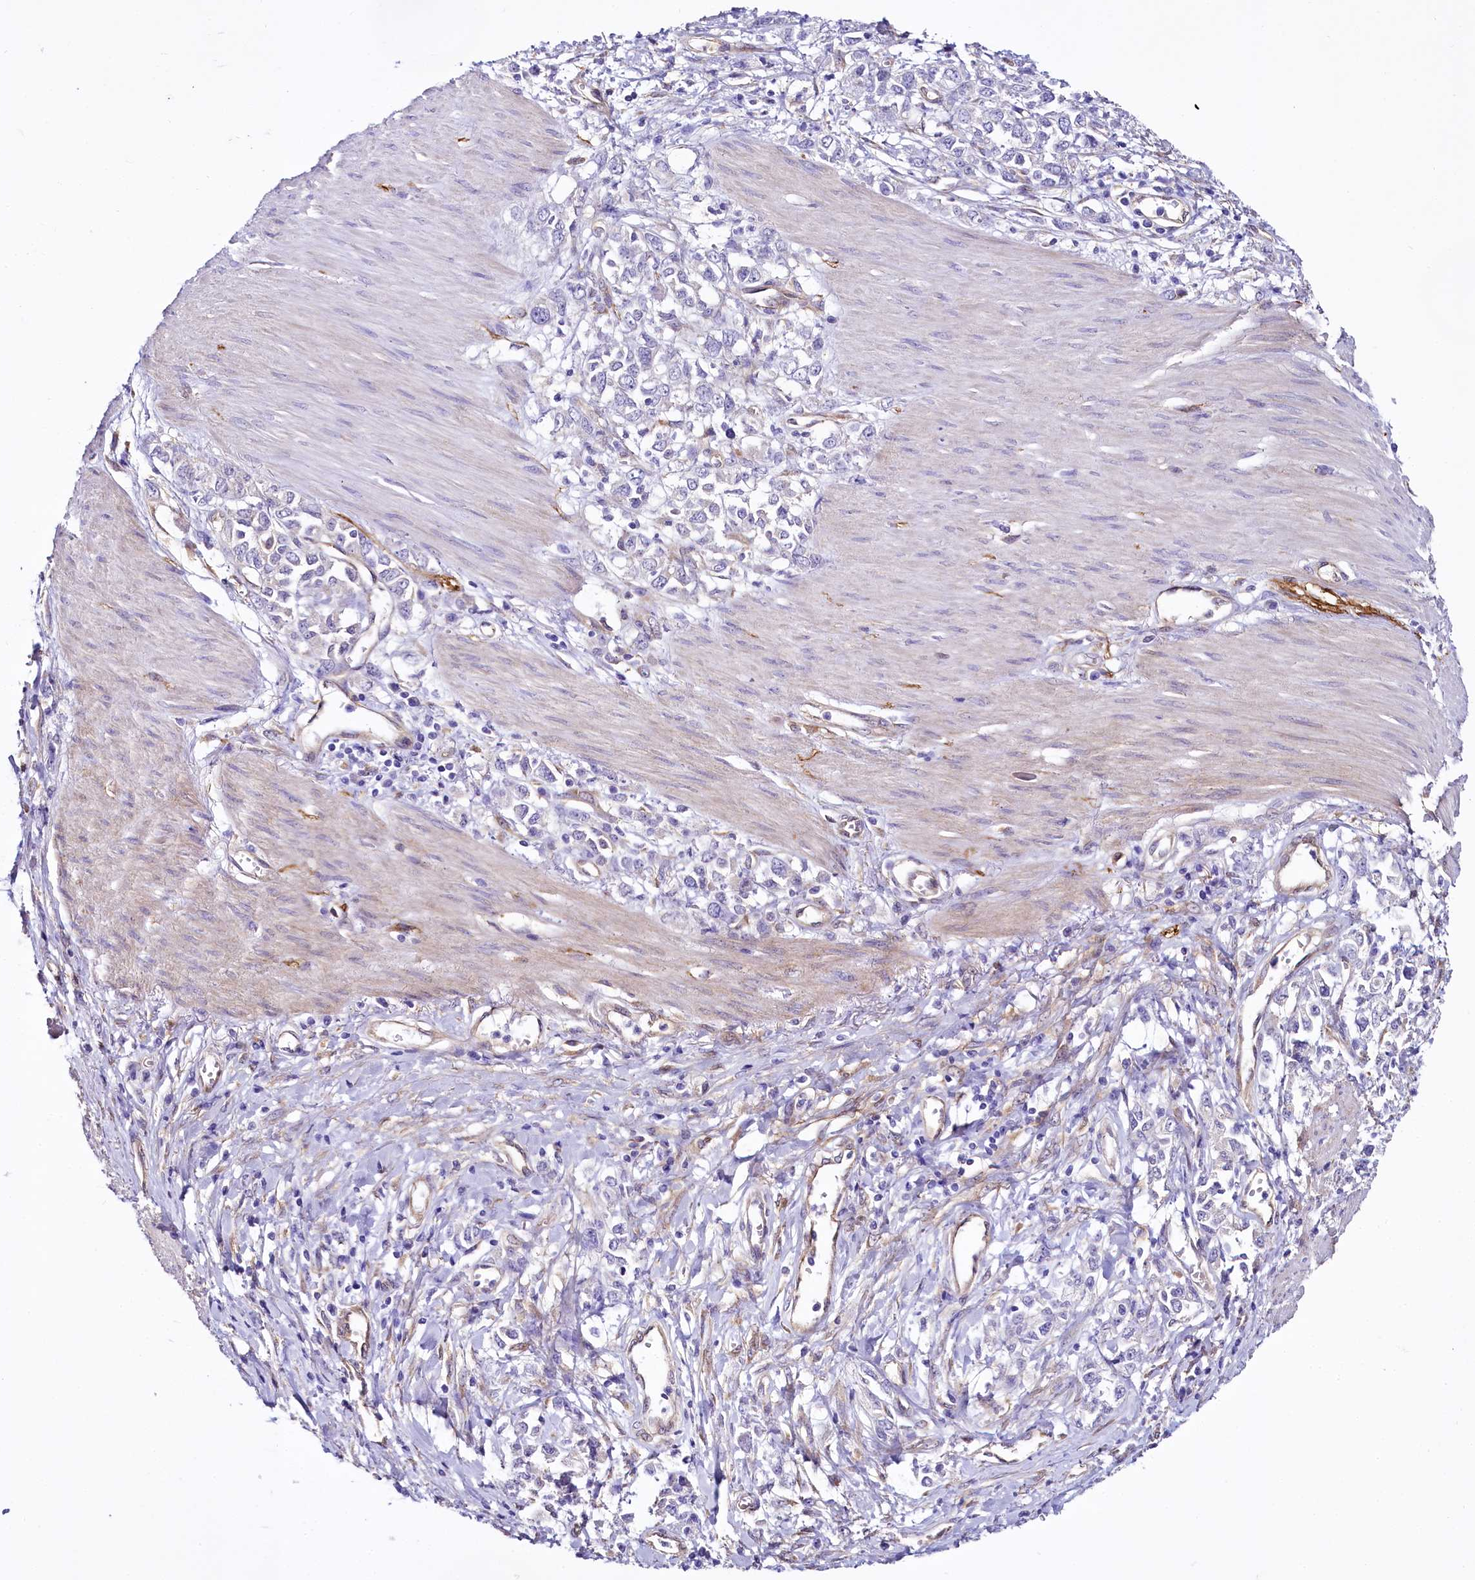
{"staining": {"intensity": "negative", "quantity": "none", "location": "none"}, "tissue": "stomach cancer", "cell_type": "Tumor cells", "image_type": "cancer", "snomed": [{"axis": "morphology", "description": "Adenocarcinoma, NOS"}, {"axis": "topography", "description": "Stomach"}], "caption": "Immunohistochemical staining of stomach cancer exhibits no significant expression in tumor cells.", "gene": "STXBP1", "patient": {"sex": "female", "age": 76}}